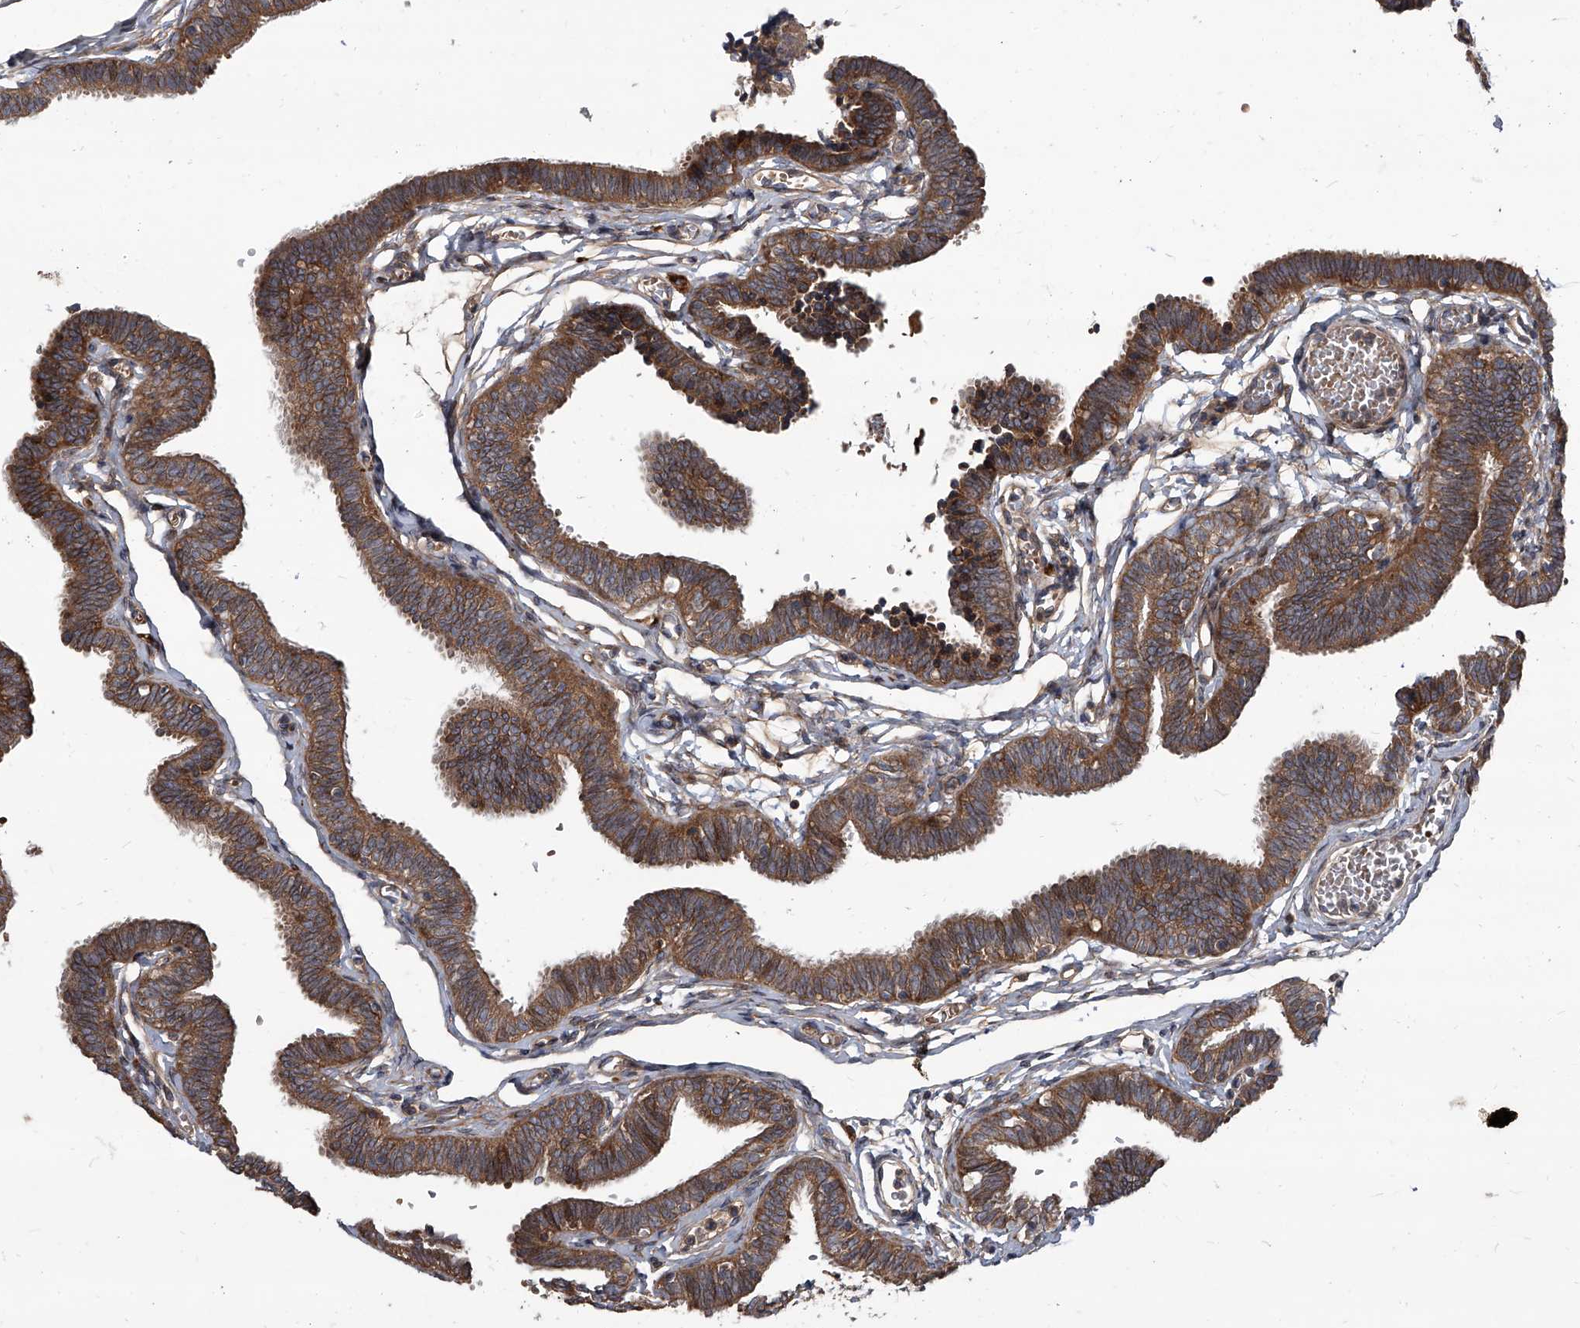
{"staining": {"intensity": "moderate", "quantity": ">75%", "location": "cytoplasmic/membranous"}, "tissue": "fallopian tube", "cell_type": "Glandular cells", "image_type": "normal", "snomed": [{"axis": "morphology", "description": "Normal tissue, NOS"}, {"axis": "topography", "description": "Fallopian tube"}, {"axis": "topography", "description": "Ovary"}], "caption": "This is an image of immunohistochemistry (IHC) staining of benign fallopian tube, which shows moderate expression in the cytoplasmic/membranous of glandular cells.", "gene": "EVA1C", "patient": {"sex": "female", "age": 23}}